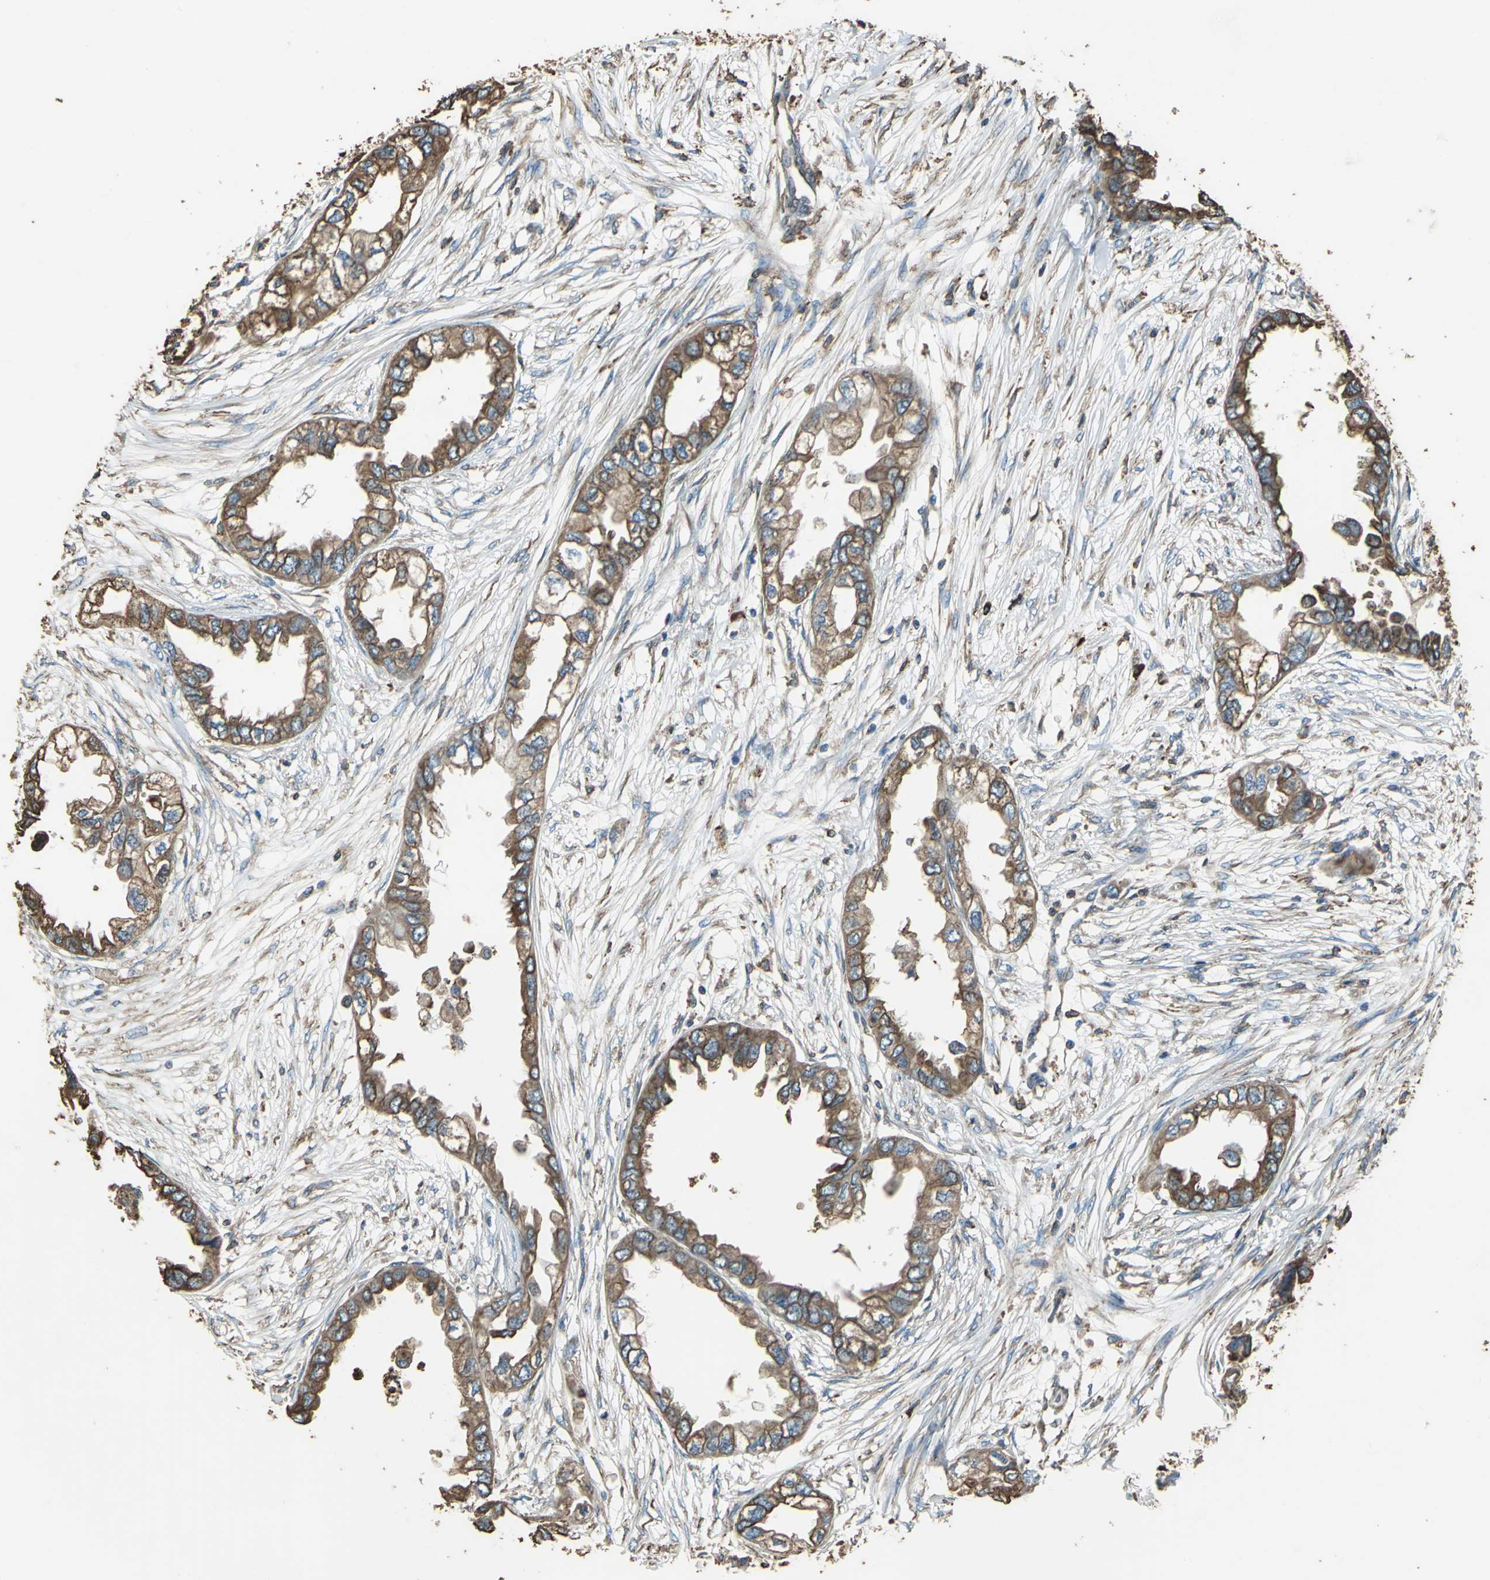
{"staining": {"intensity": "strong", "quantity": ">75%", "location": "cytoplasmic/membranous"}, "tissue": "endometrial cancer", "cell_type": "Tumor cells", "image_type": "cancer", "snomed": [{"axis": "morphology", "description": "Adenocarcinoma, NOS"}, {"axis": "topography", "description": "Endometrium"}], "caption": "This is a photomicrograph of IHC staining of endometrial cancer (adenocarcinoma), which shows strong staining in the cytoplasmic/membranous of tumor cells.", "gene": "GPANK1", "patient": {"sex": "female", "age": 67}}